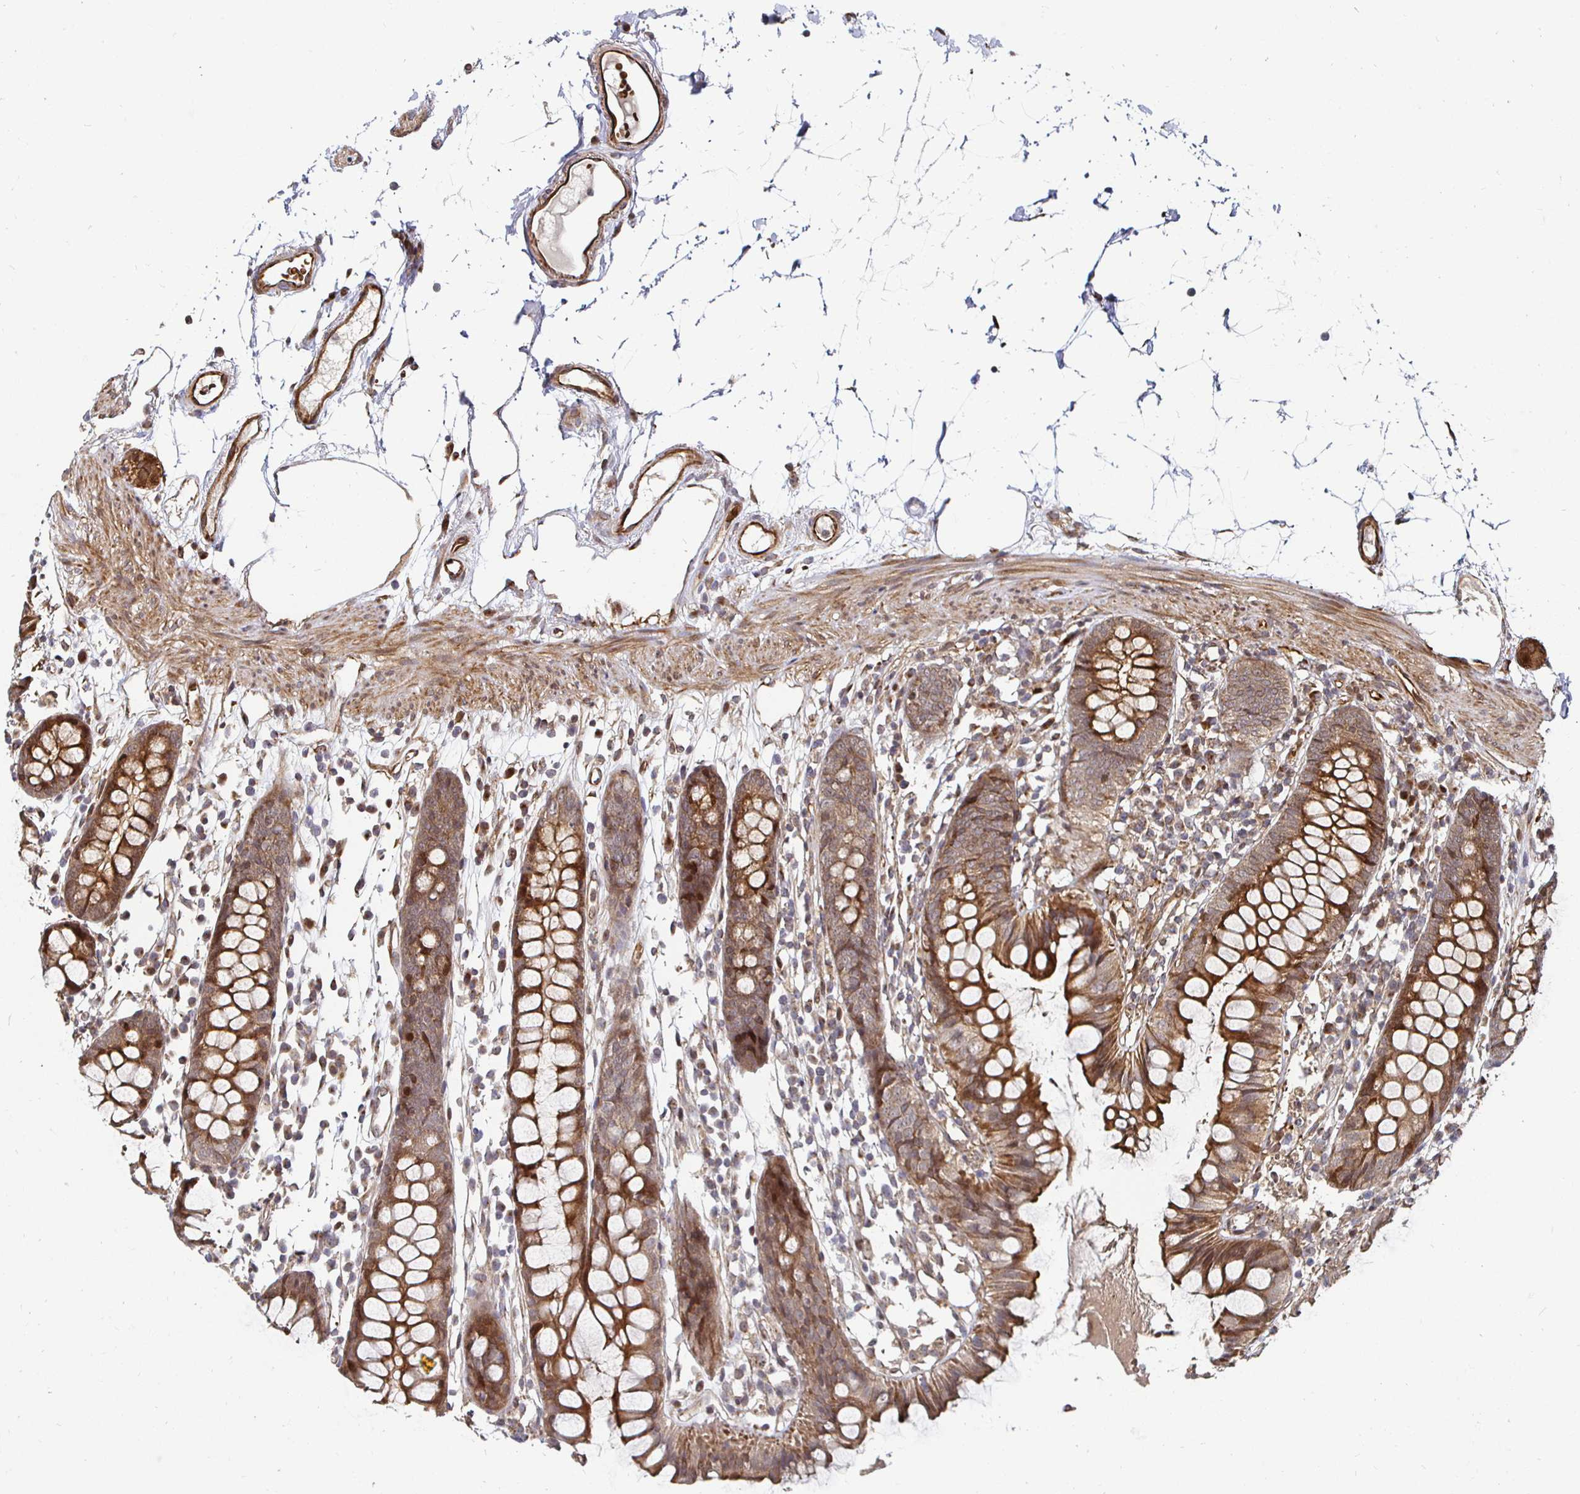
{"staining": {"intensity": "strong", "quantity": ">75%", "location": "cytoplasmic/membranous"}, "tissue": "colon", "cell_type": "Endothelial cells", "image_type": "normal", "snomed": [{"axis": "morphology", "description": "Normal tissue, NOS"}, {"axis": "topography", "description": "Colon"}], "caption": "Brown immunohistochemical staining in benign human colon demonstrates strong cytoplasmic/membranous positivity in about >75% of endothelial cells.", "gene": "TBKBP1", "patient": {"sex": "female", "age": 84}}